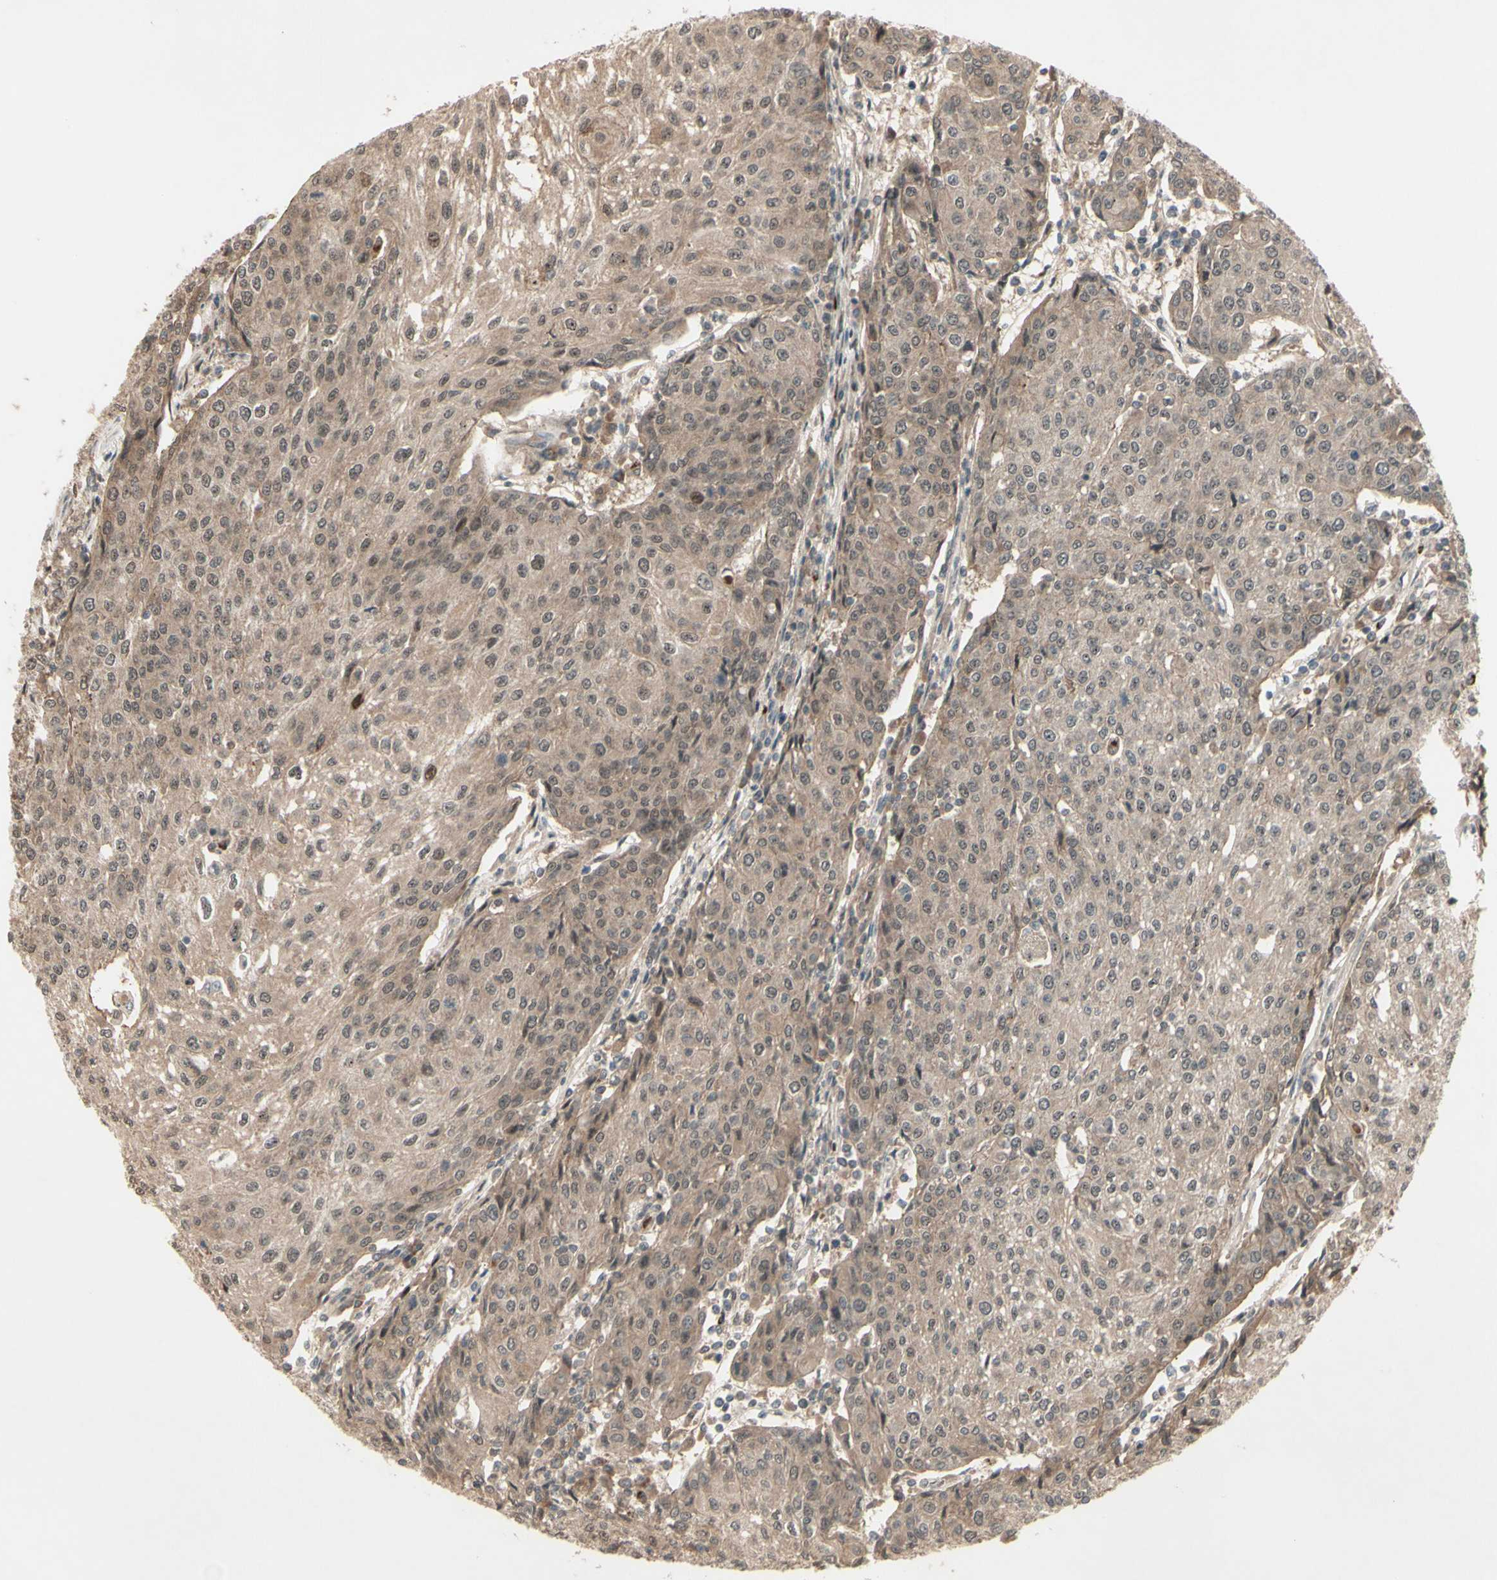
{"staining": {"intensity": "weak", "quantity": ">75%", "location": "cytoplasmic/membranous"}, "tissue": "urothelial cancer", "cell_type": "Tumor cells", "image_type": "cancer", "snomed": [{"axis": "morphology", "description": "Urothelial carcinoma, High grade"}, {"axis": "topography", "description": "Urinary bladder"}], "caption": "Protein analysis of high-grade urothelial carcinoma tissue shows weak cytoplasmic/membranous positivity in about >75% of tumor cells.", "gene": "MLF2", "patient": {"sex": "female", "age": 85}}